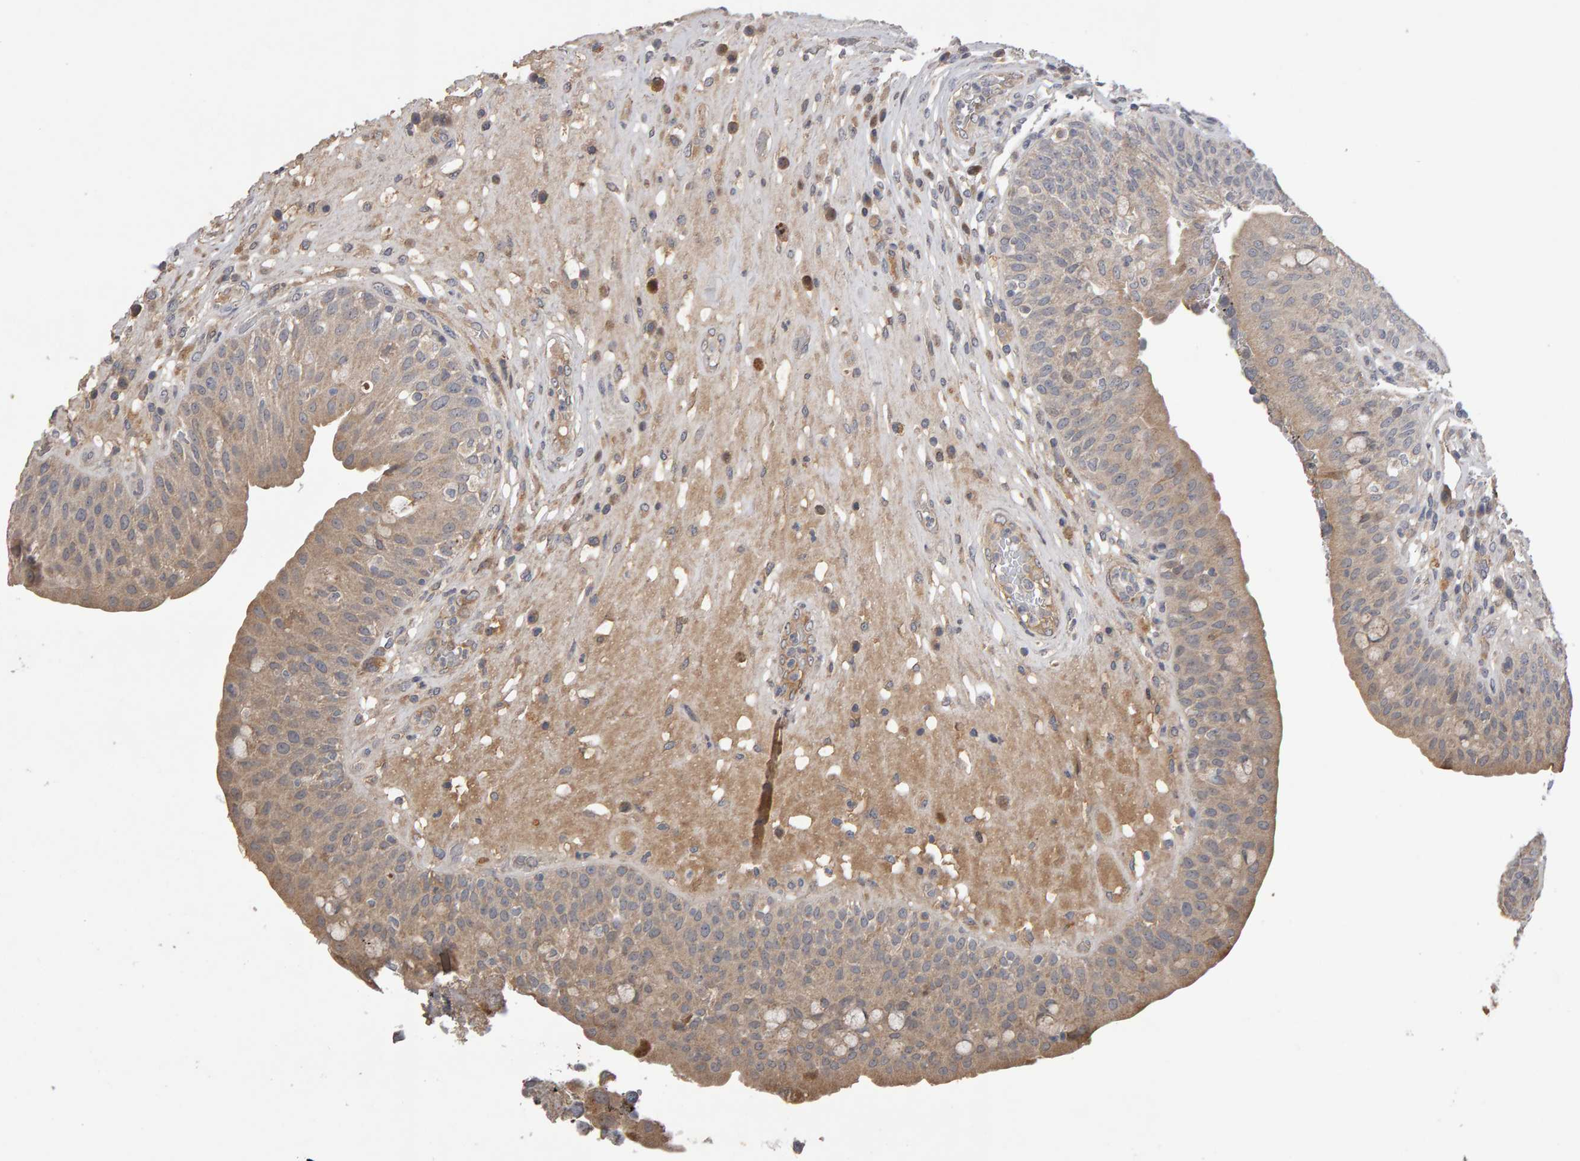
{"staining": {"intensity": "weak", "quantity": "25%-75%", "location": "cytoplasmic/membranous"}, "tissue": "urinary bladder", "cell_type": "Urothelial cells", "image_type": "normal", "snomed": [{"axis": "morphology", "description": "Normal tissue, NOS"}, {"axis": "topography", "description": "Urinary bladder"}], "caption": "Immunohistochemical staining of normal human urinary bladder reveals low levels of weak cytoplasmic/membranous expression in about 25%-75% of urothelial cells.", "gene": "COASY", "patient": {"sex": "female", "age": 62}}